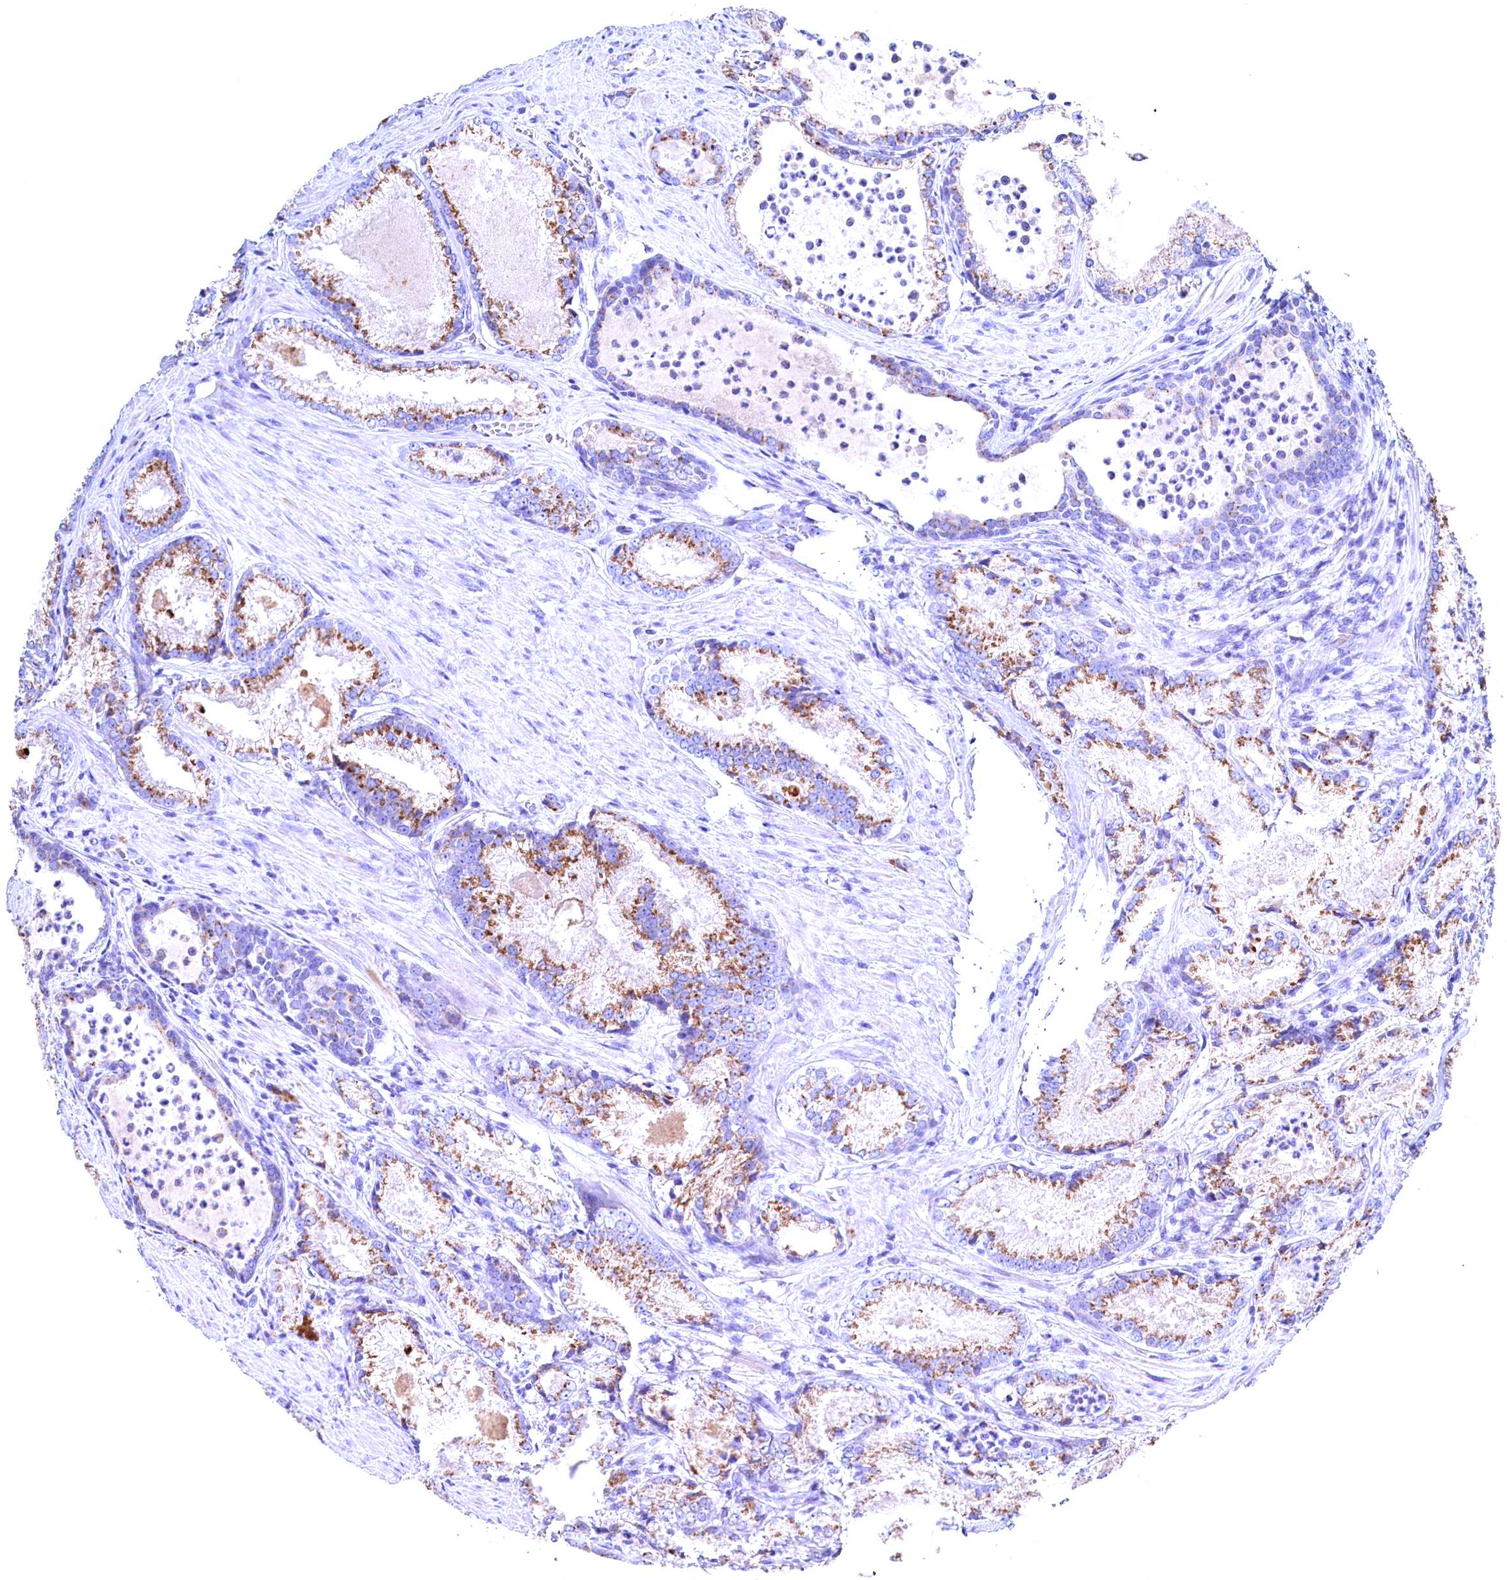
{"staining": {"intensity": "moderate", "quantity": ">75%", "location": "cytoplasmic/membranous"}, "tissue": "prostate cancer", "cell_type": "Tumor cells", "image_type": "cancer", "snomed": [{"axis": "morphology", "description": "Adenocarcinoma, Low grade"}, {"axis": "topography", "description": "Prostate"}], "caption": "Prostate cancer (adenocarcinoma (low-grade)) tissue reveals moderate cytoplasmic/membranous positivity in about >75% of tumor cells", "gene": "GPR108", "patient": {"sex": "male", "age": 54}}